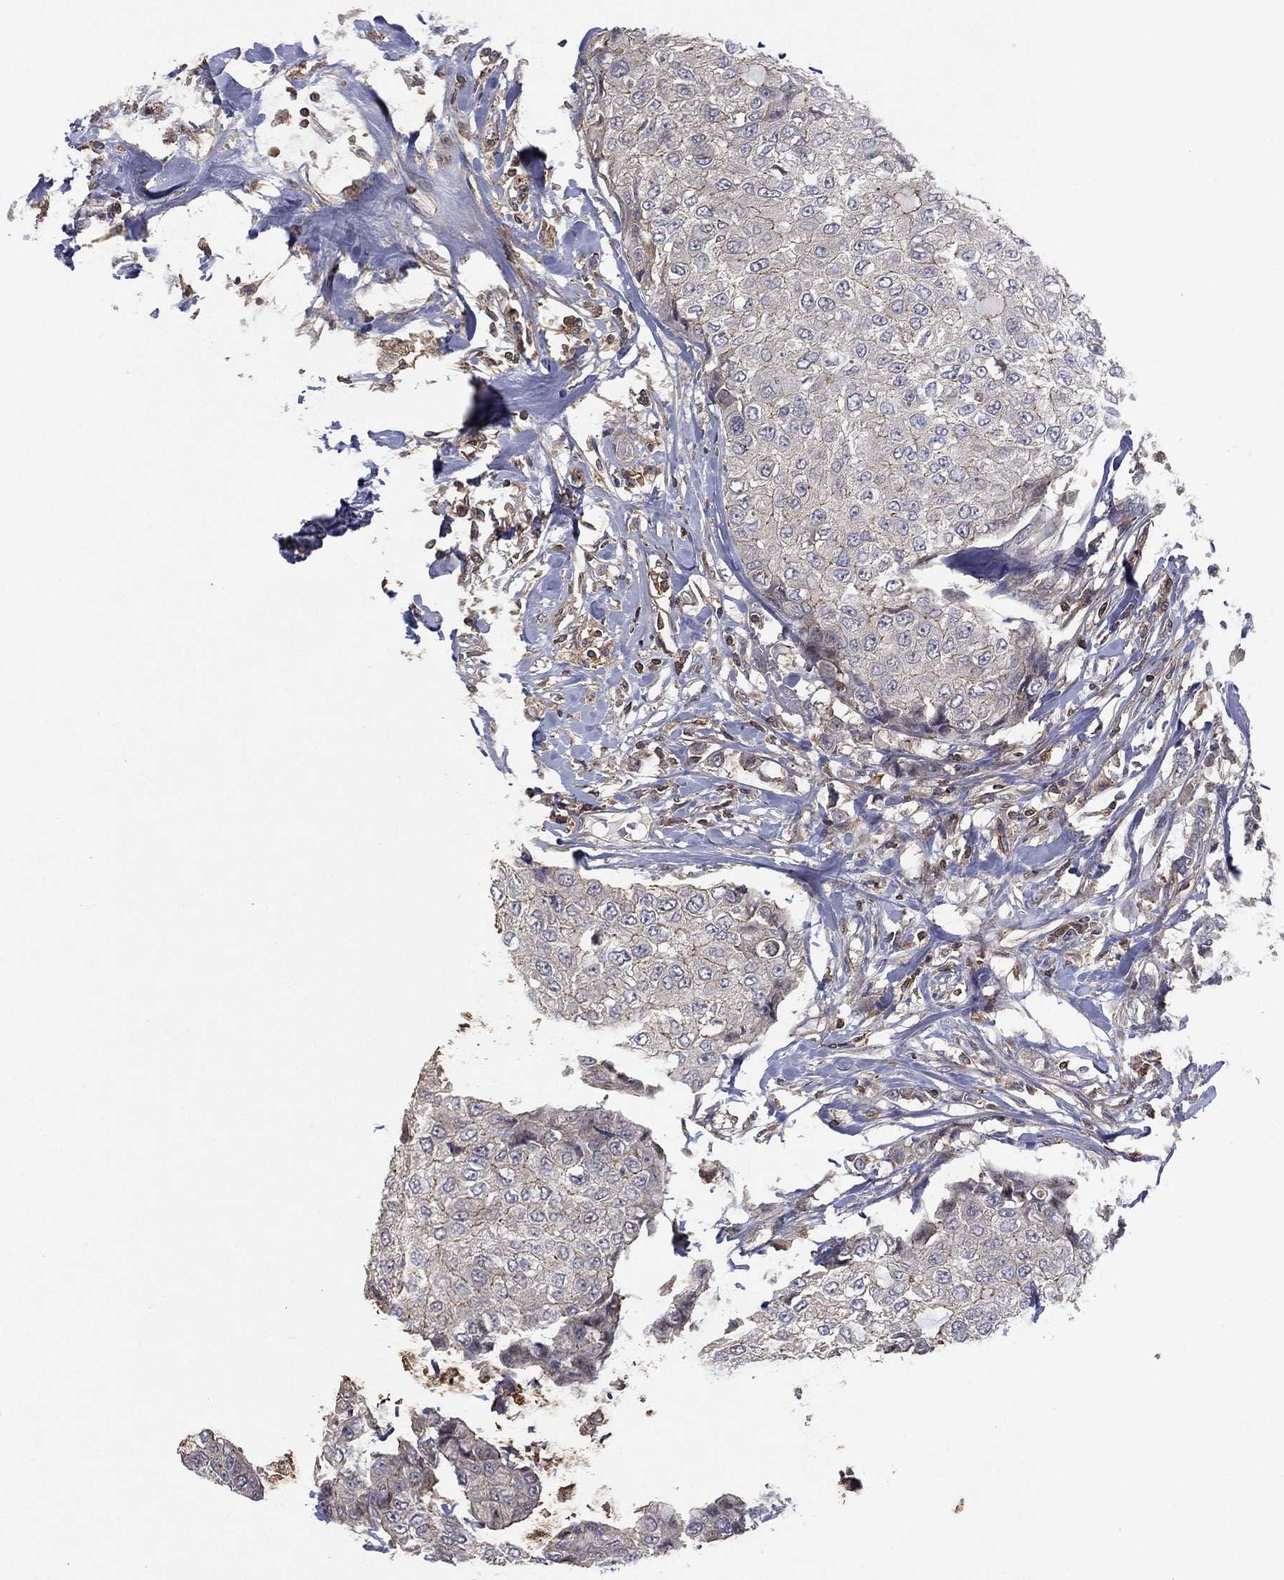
{"staining": {"intensity": "weak", "quantity": "<25%", "location": "cytoplasmic/membranous"}, "tissue": "breast cancer", "cell_type": "Tumor cells", "image_type": "cancer", "snomed": [{"axis": "morphology", "description": "Duct carcinoma"}, {"axis": "topography", "description": "Breast"}], "caption": "A high-resolution photomicrograph shows immunohistochemistry staining of breast intraductal carcinoma, which reveals no significant positivity in tumor cells.", "gene": "DOCK8", "patient": {"sex": "female", "age": 27}}